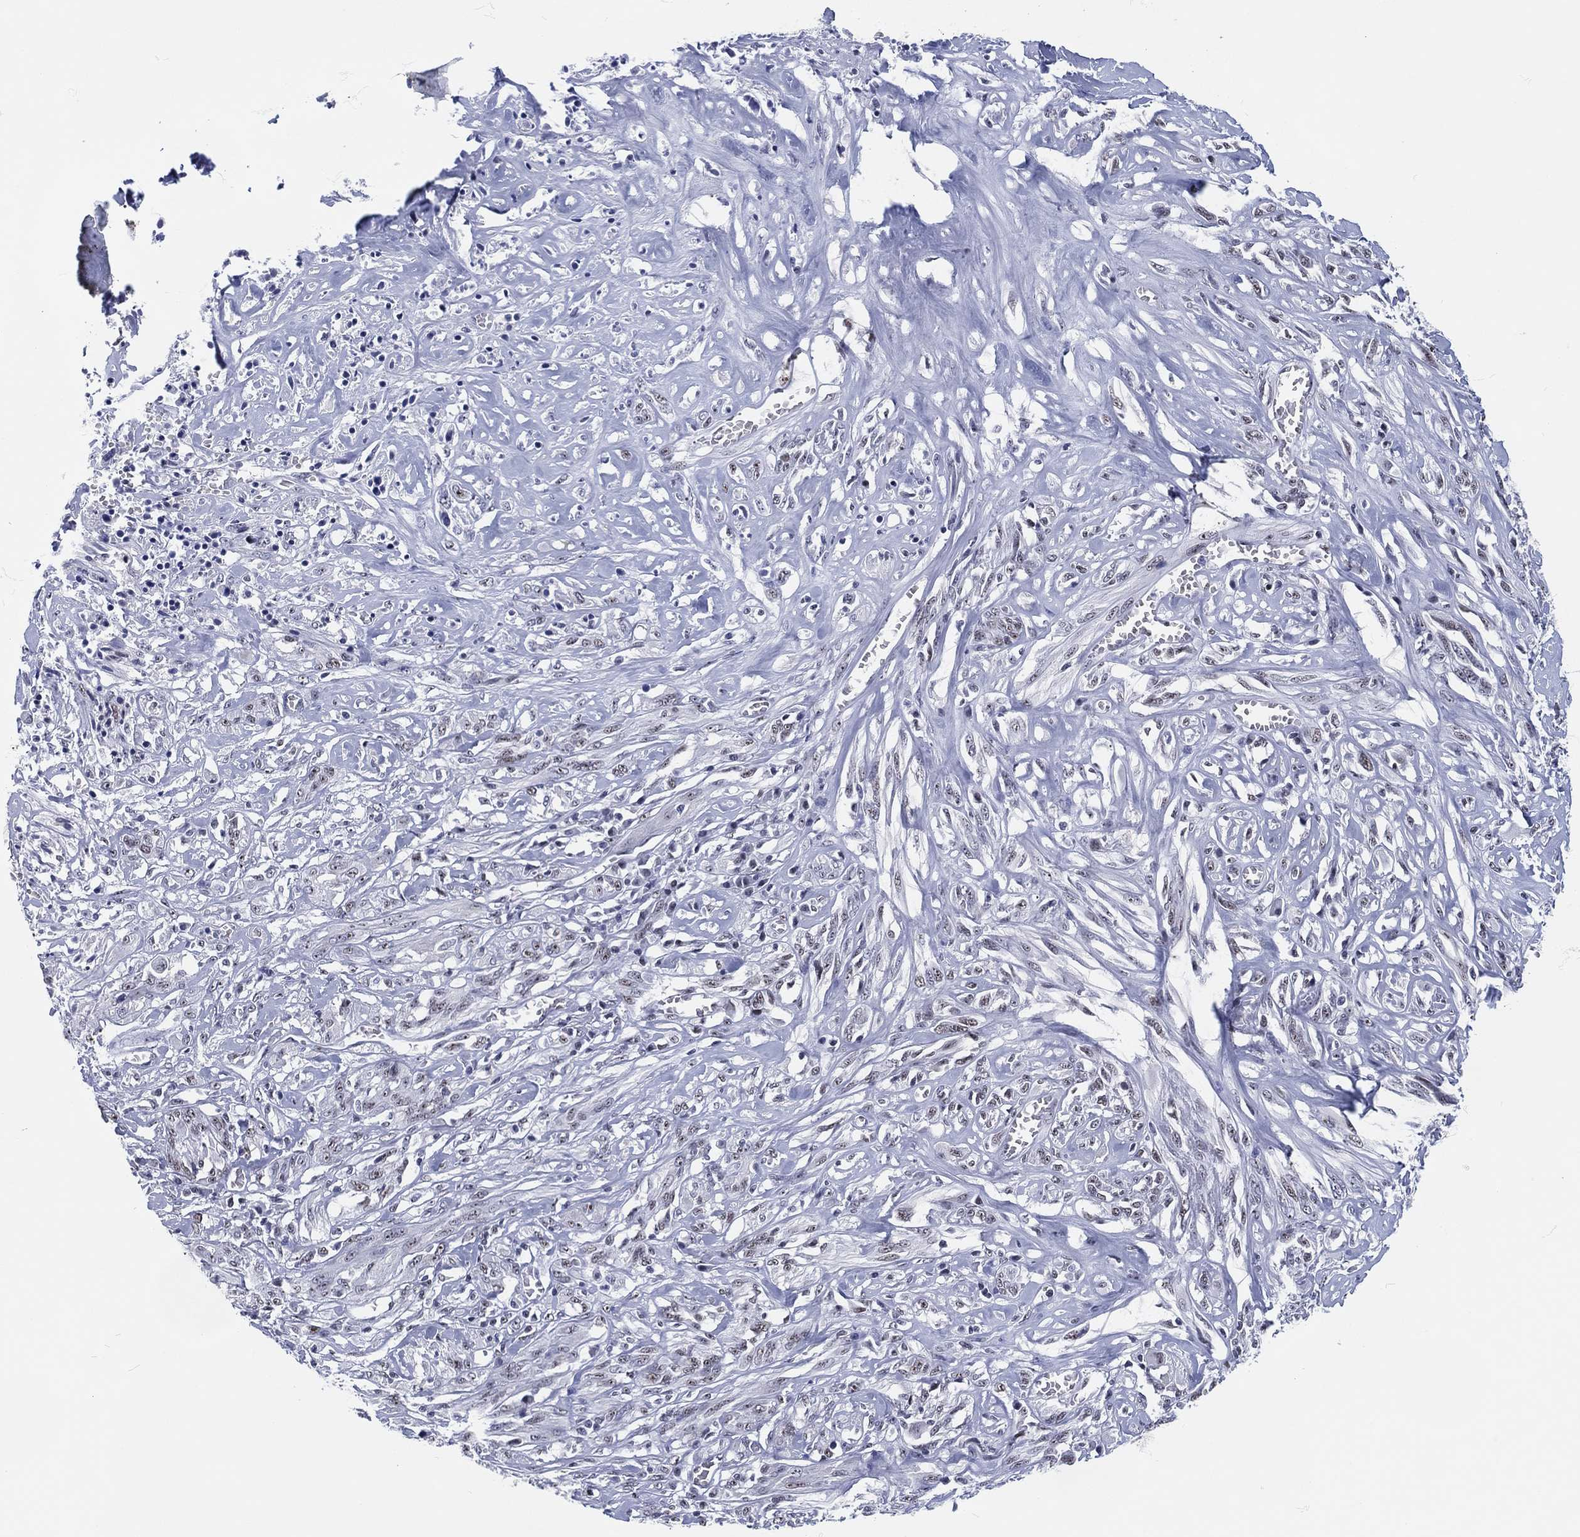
{"staining": {"intensity": "weak", "quantity": "<25%", "location": "nuclear"}, "tissue": "melanoma", "cell_type": "Tumor cells", "image_type": "cancer", "snomed": [{"axis": "morphology", "description": "Malignant melanoma, NOS"}, {"axis": "topography", "description": "Skin"}], "caption": "A high-resolution histopathology image shows IHC staining of malignant melanoma, which displays no significant positivity in tumor cells.", "gene": "MAPK8IP1", "patient": {"sex": "female", "age": 91}}